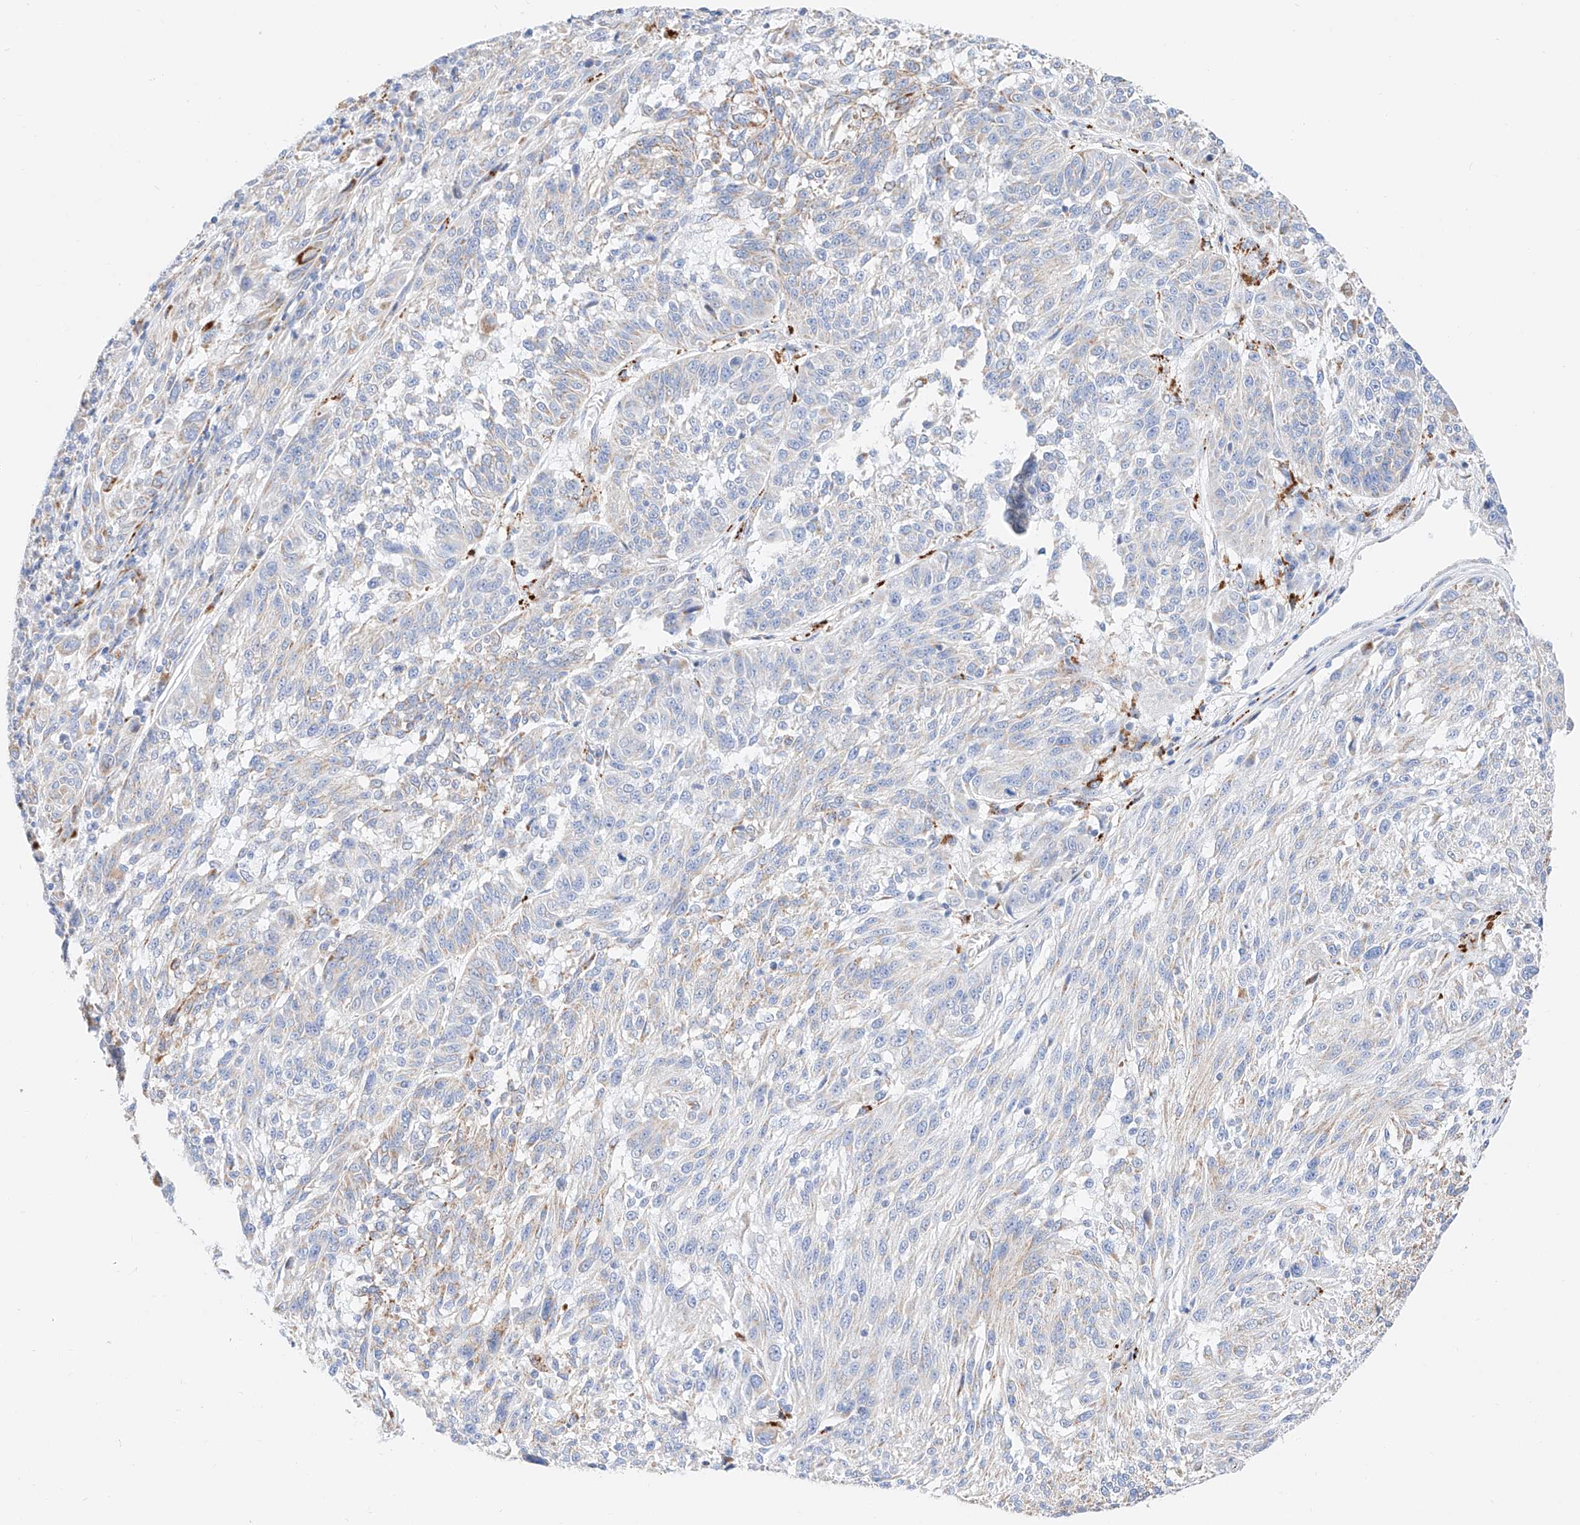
{"staining": {"intensity": "moderate", "quantity": "<25%", "location": "cytoplasmic/membranous"}, "tissue": "melanoma", "cell_type": "Tumor cells", "image_type": "cancer", "snomed": [{"axis": "morphology", "description": "Malignant melanoma, NOS"}, {"axis": "topography", "description": "Skin"}], "caption": "Moderate cytoplasmic/membranous protein expression is appreciated in about <25% of tumor cells in malignant melanoma. The protein of interest is shown in brown color, while the nuclei are stained blue.", "gene": "C6orf62", "patient": {"sex": "male", "age": 53}}